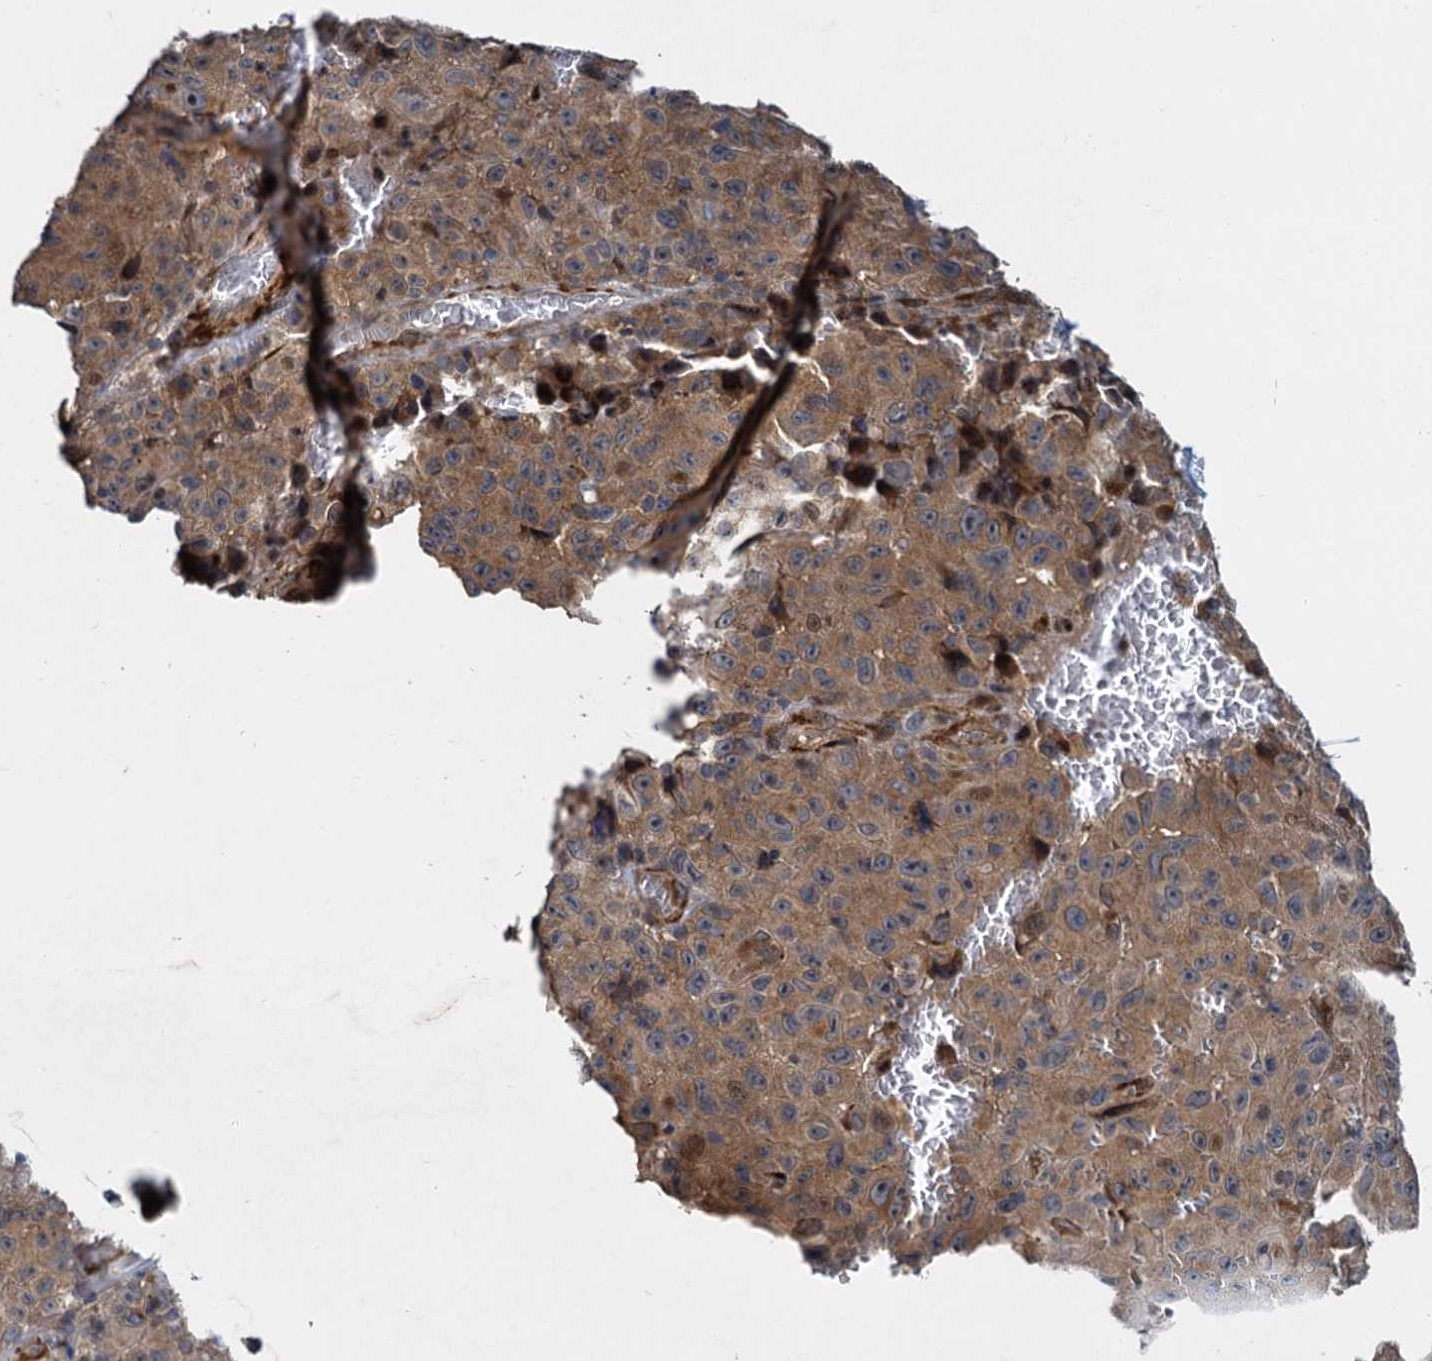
{"staining": {"intensity": "moderate", "quantity": ">75%", "location": "cytoplasmic/membranous"}, "tissue": "melanoma", "cell_type": "Tumor cells", "image_type": "cancer", "snomed": [{"axis": "morphology", "description": "Malignant melanoma, NOS"}, {"axis": "topography", "description": "Skin"}], "caption": "Melanoma stained for a protein (brown) exhibits moderate cytoplasmic/membranous positive positivity in approximately >75% of tumor cells.", "gene": "ARHGAP42", "patient": {"sex": "female", "age": 82}}